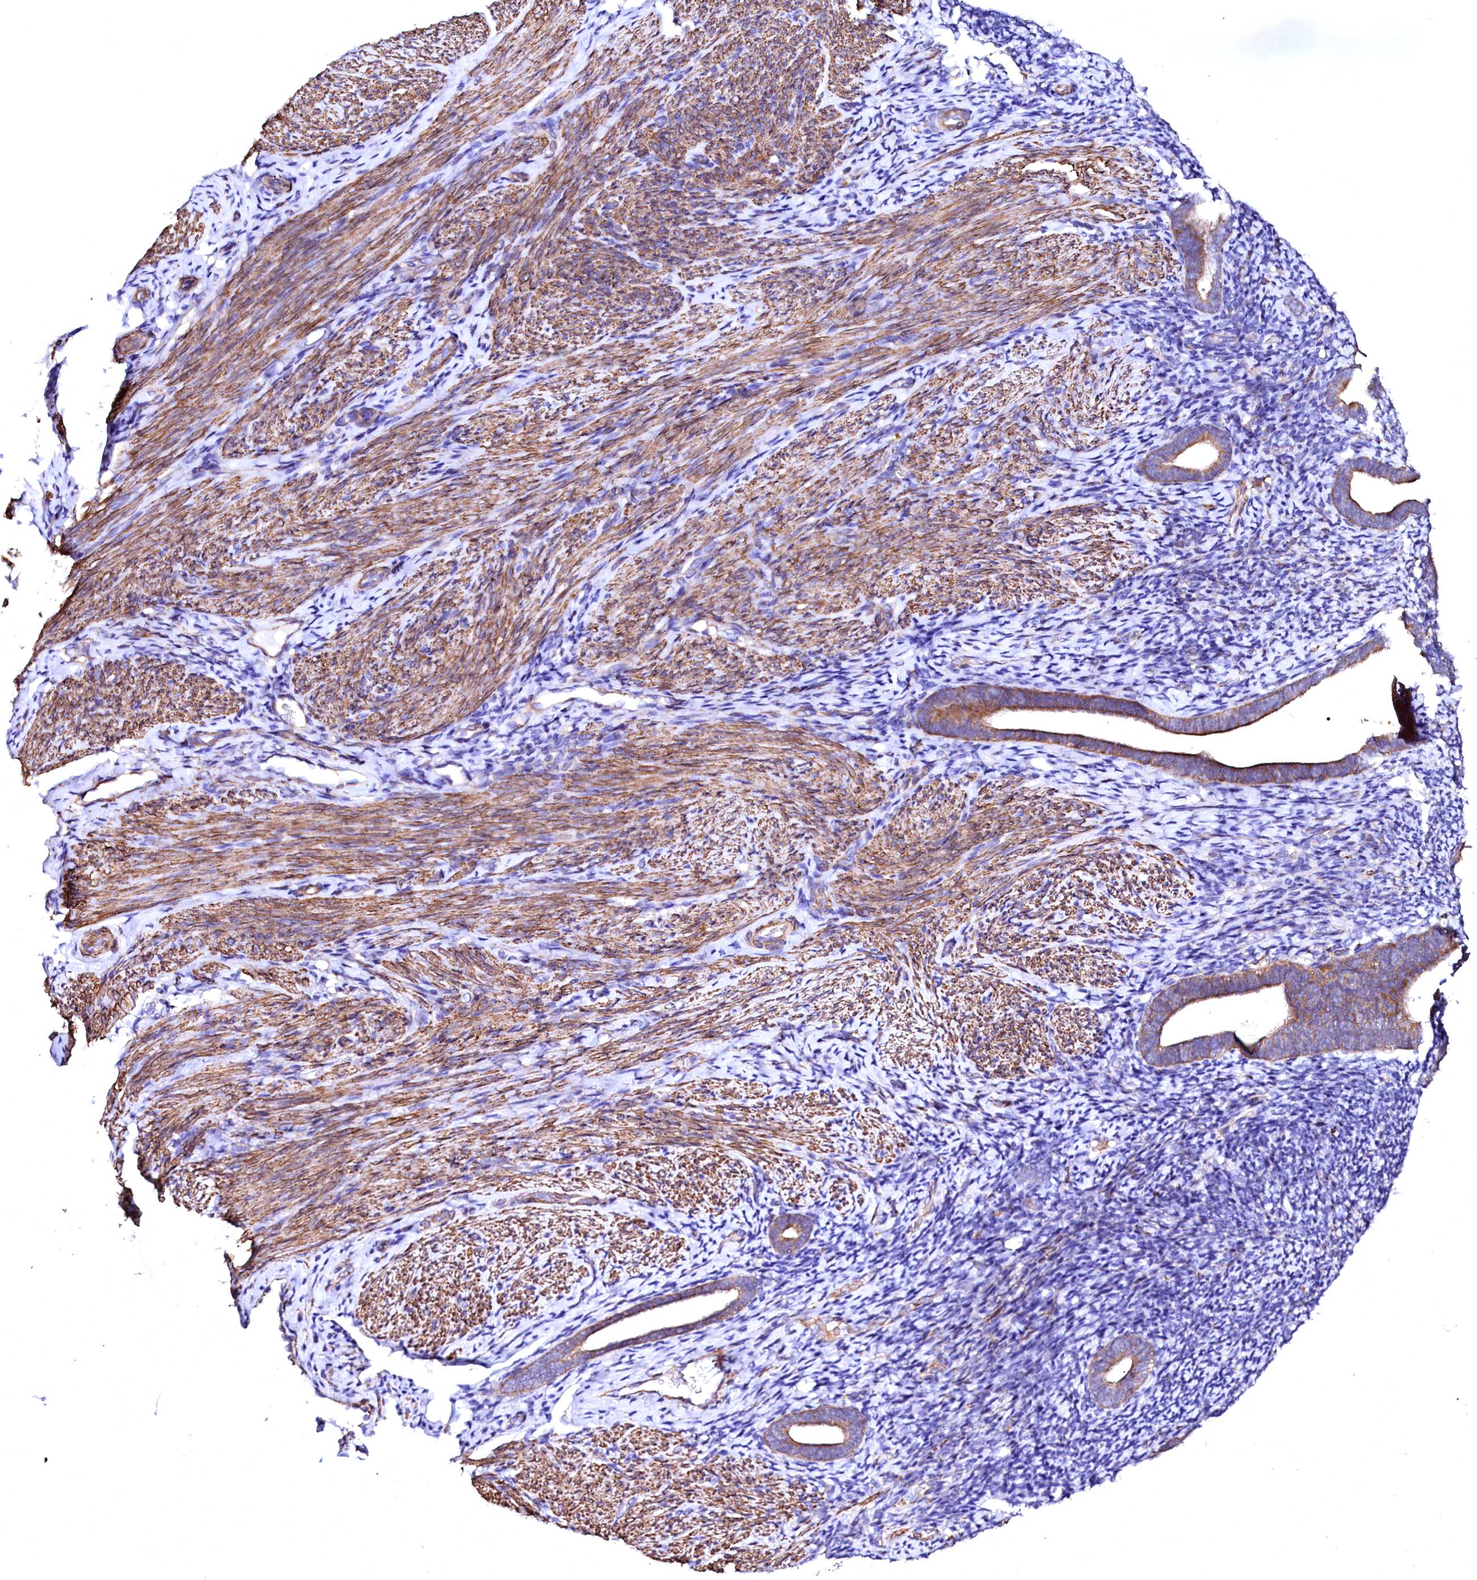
{"staining": {"intensity": "negative", "quantity": "none", "location": "none"}, "tissue": "endometrium", "cell_type": "Cells in endometrial stroma", "image_type": "normal", "snomed": [{"axis": "morphology", "description": "Normal tissue, NOS"}, {"axis": "topography", "description": "Endometrium"}], "caption": "Immunohistochemistry (IHC) of unremarkable endometrium shows no staining in cells in endometrial stroma. (DAB immunohistochemistry (IHC) with hematoxylin counter stain).", "gene": "GPR176", "patient": {"sex": "female", "age": 51}}